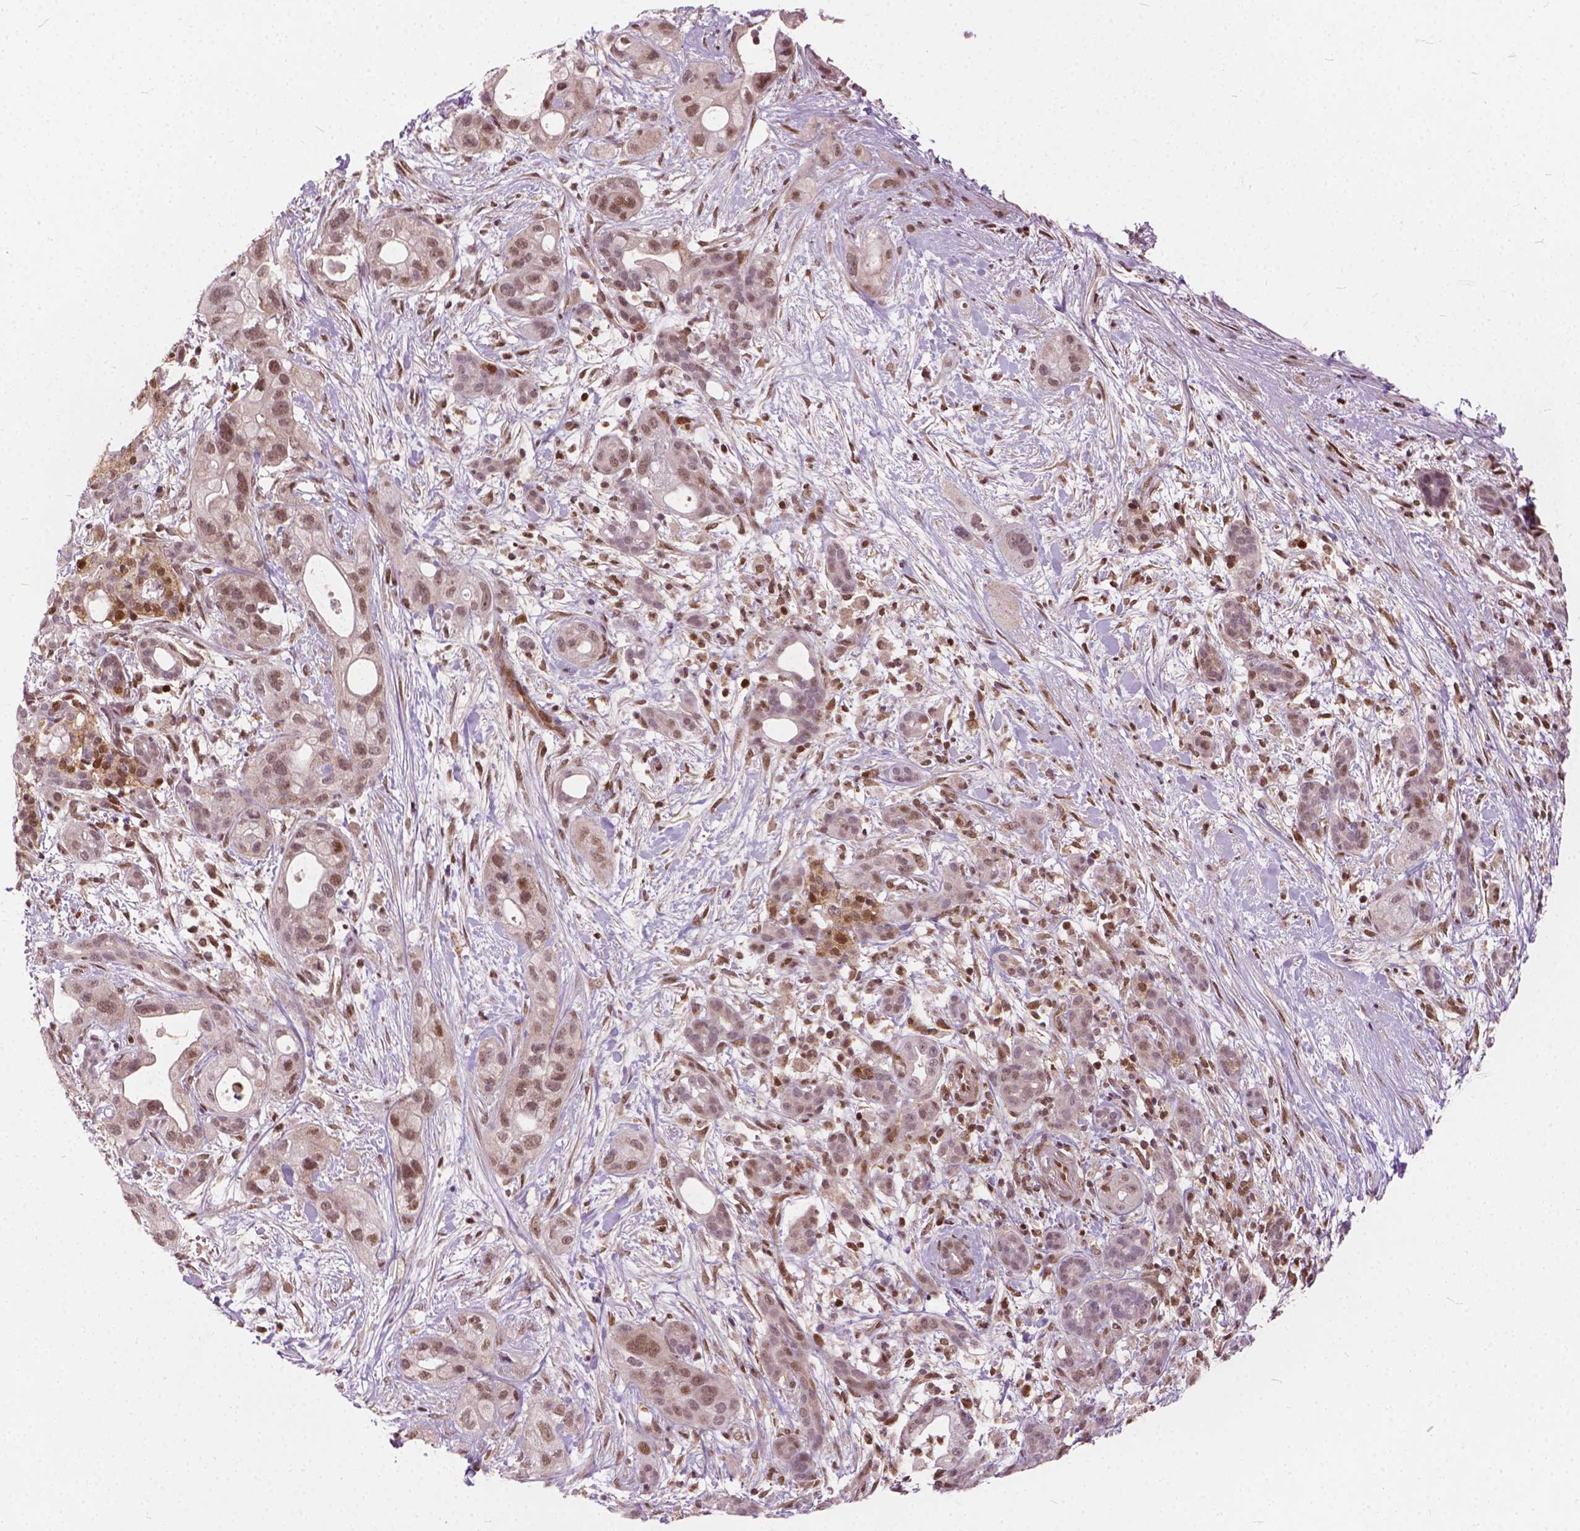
{"staining": {"intensity": "weak", "quantity": "25%-75%", "location": "nuclear"}, "tissue": "pancreatic cancer", "cell_type": "Tumor cells", "image_type": "cancer", "snomed": [{"axis": "morphology", "description": "Adenocarcinoma, NOS"}, {"axis": "topography", "description": "Pancreas"}], "caption": "Weak nuclear protein positivity is appreciated in approximately 25%-75% of tumor cells in pancreatic adenocarcinoma.", "gene": "STAT5B", "patient": {"sex": "male", "age": 44}}